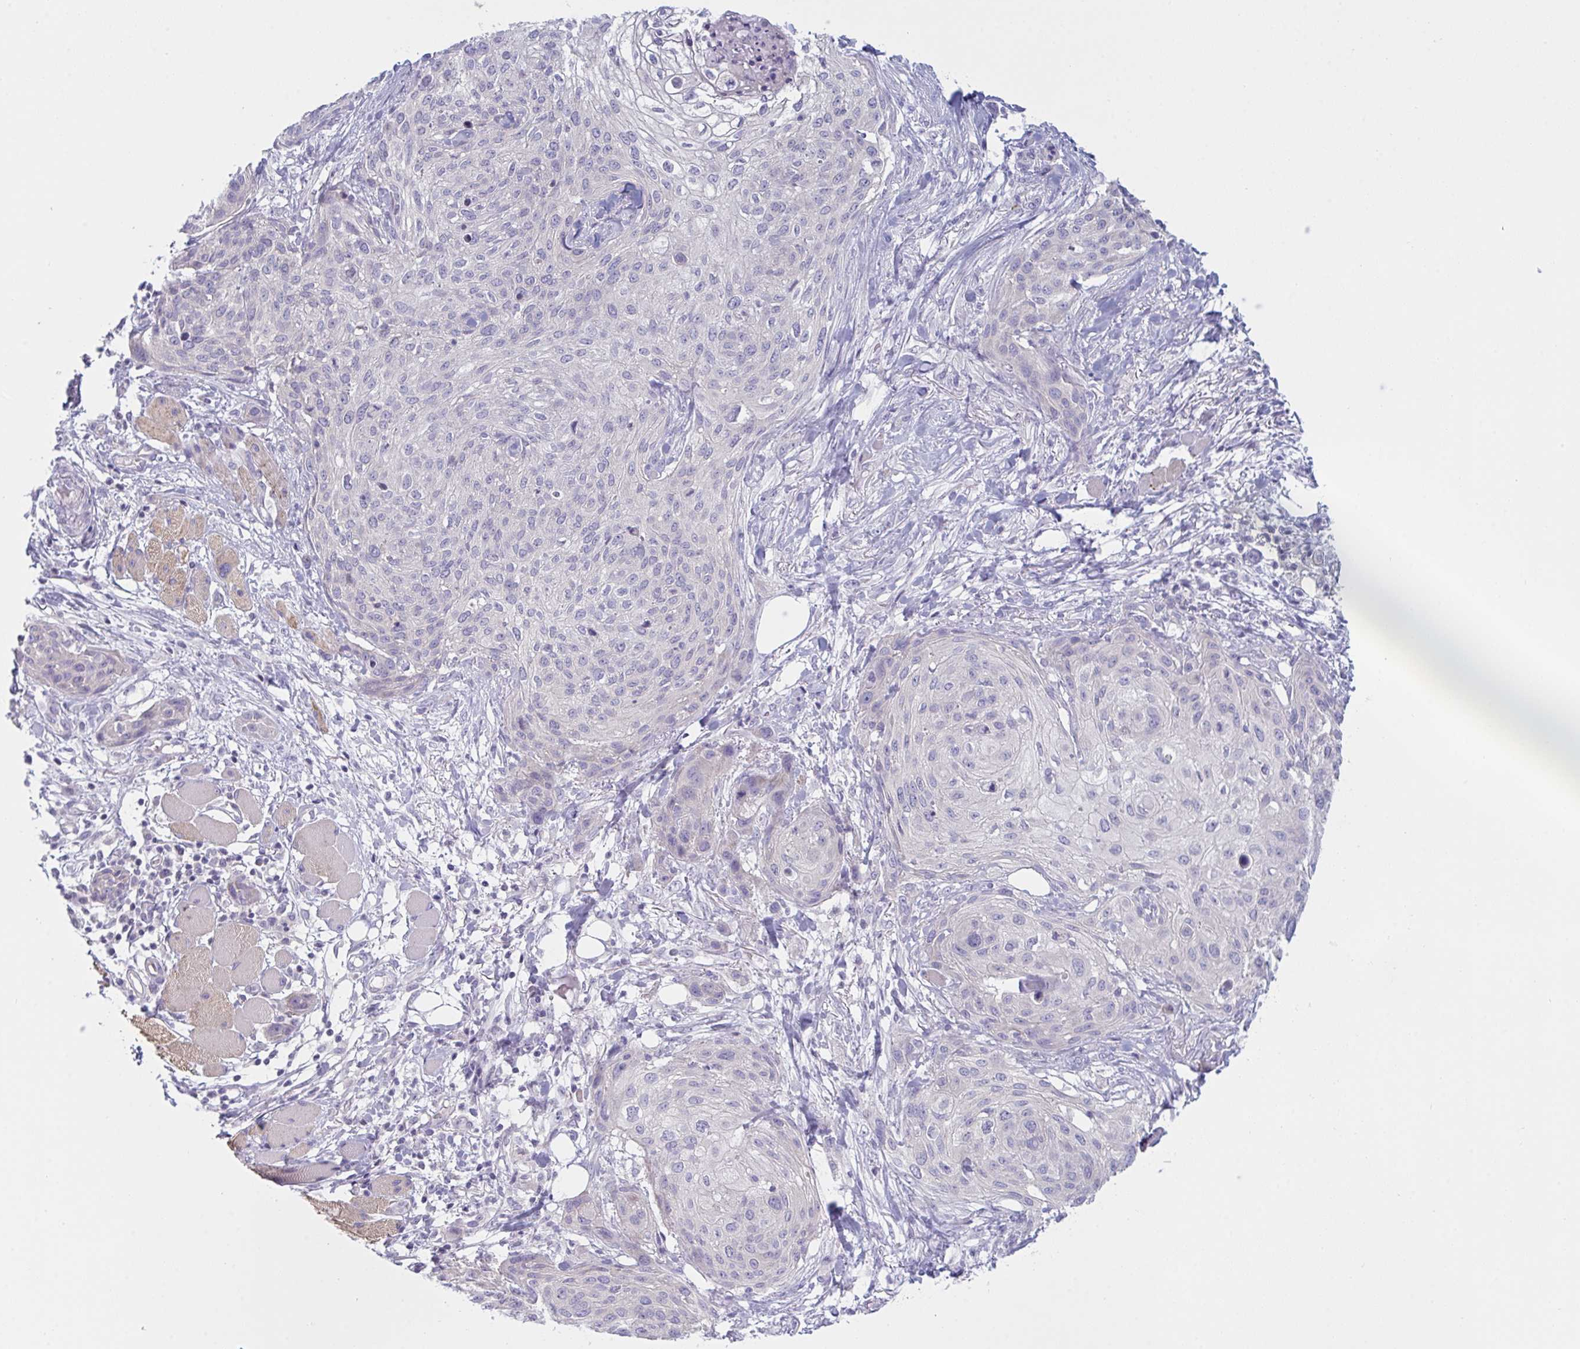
{"staining": {"intensity": "negative", "quantity": "none", "location": "none"}, "tissue": "skin cancer", "cell_type": "Tumor cells", "image_type": "cancer", "snomed": [{"axis": "morphology", "description": "Squamous cell carcinoma, NOS"}, {"axis": "topography", "description": "Skin"}], "caption": "High power microscopy photomicrograph of an IHC photomicrograph of skin cancer, revealing no significant expression in tumor cells. The staining was performed using DAB (3,3'-diaminobenzidine) to visualize the protein expression in brown, while the nuclei were stained in blue with hematoxylin (Magnification: 20x).", "gene": "NAA30", "patient": {"sex": "female", "age": 87}}